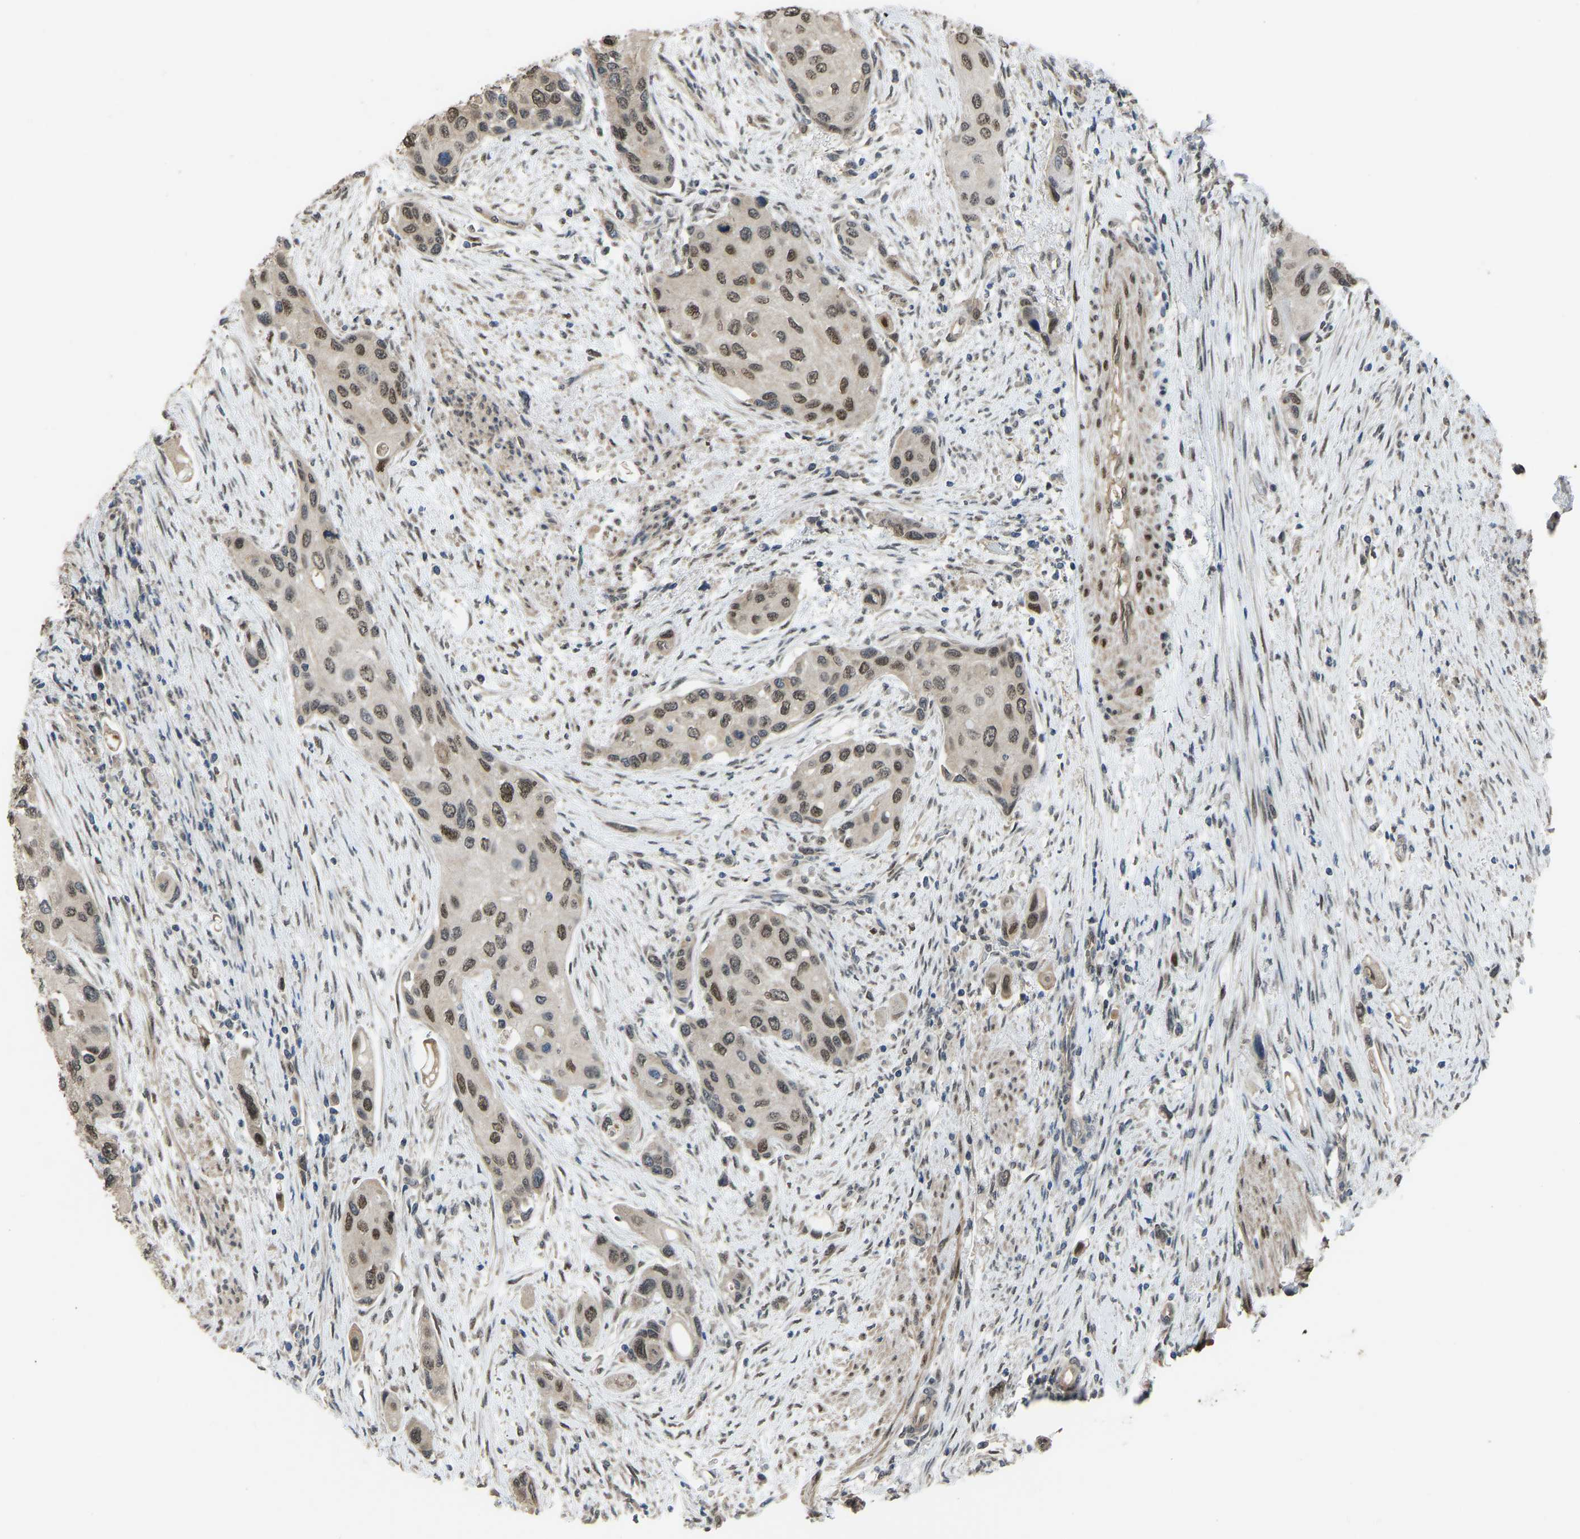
{"staining": {"intensity": "moderate", "quantity": ">75%", "location": "nuclear"}, "tissue": "urothelial cancer", "cell_type": "Tumor cells", "image_type": "cancer", "snomed": [{"axis": "morphology", "description": "Urothelial carcinoma, High grade"}, {"axis": "topography", "description": "Urinary bladder"}], "caption": "Urothelial cancer tissue reveals moderate nuclear staining in about >75% of tumor cells, visualized by immunohistochemistry. The staining is performed using DAB (3,3'-diaminobenzidine) brown chromogen to label protein expression. The nuclei are counter-stained blue using hematoxylin.", "gene": "KPNA6", "patient": {"sex": "female", "age": 56}}